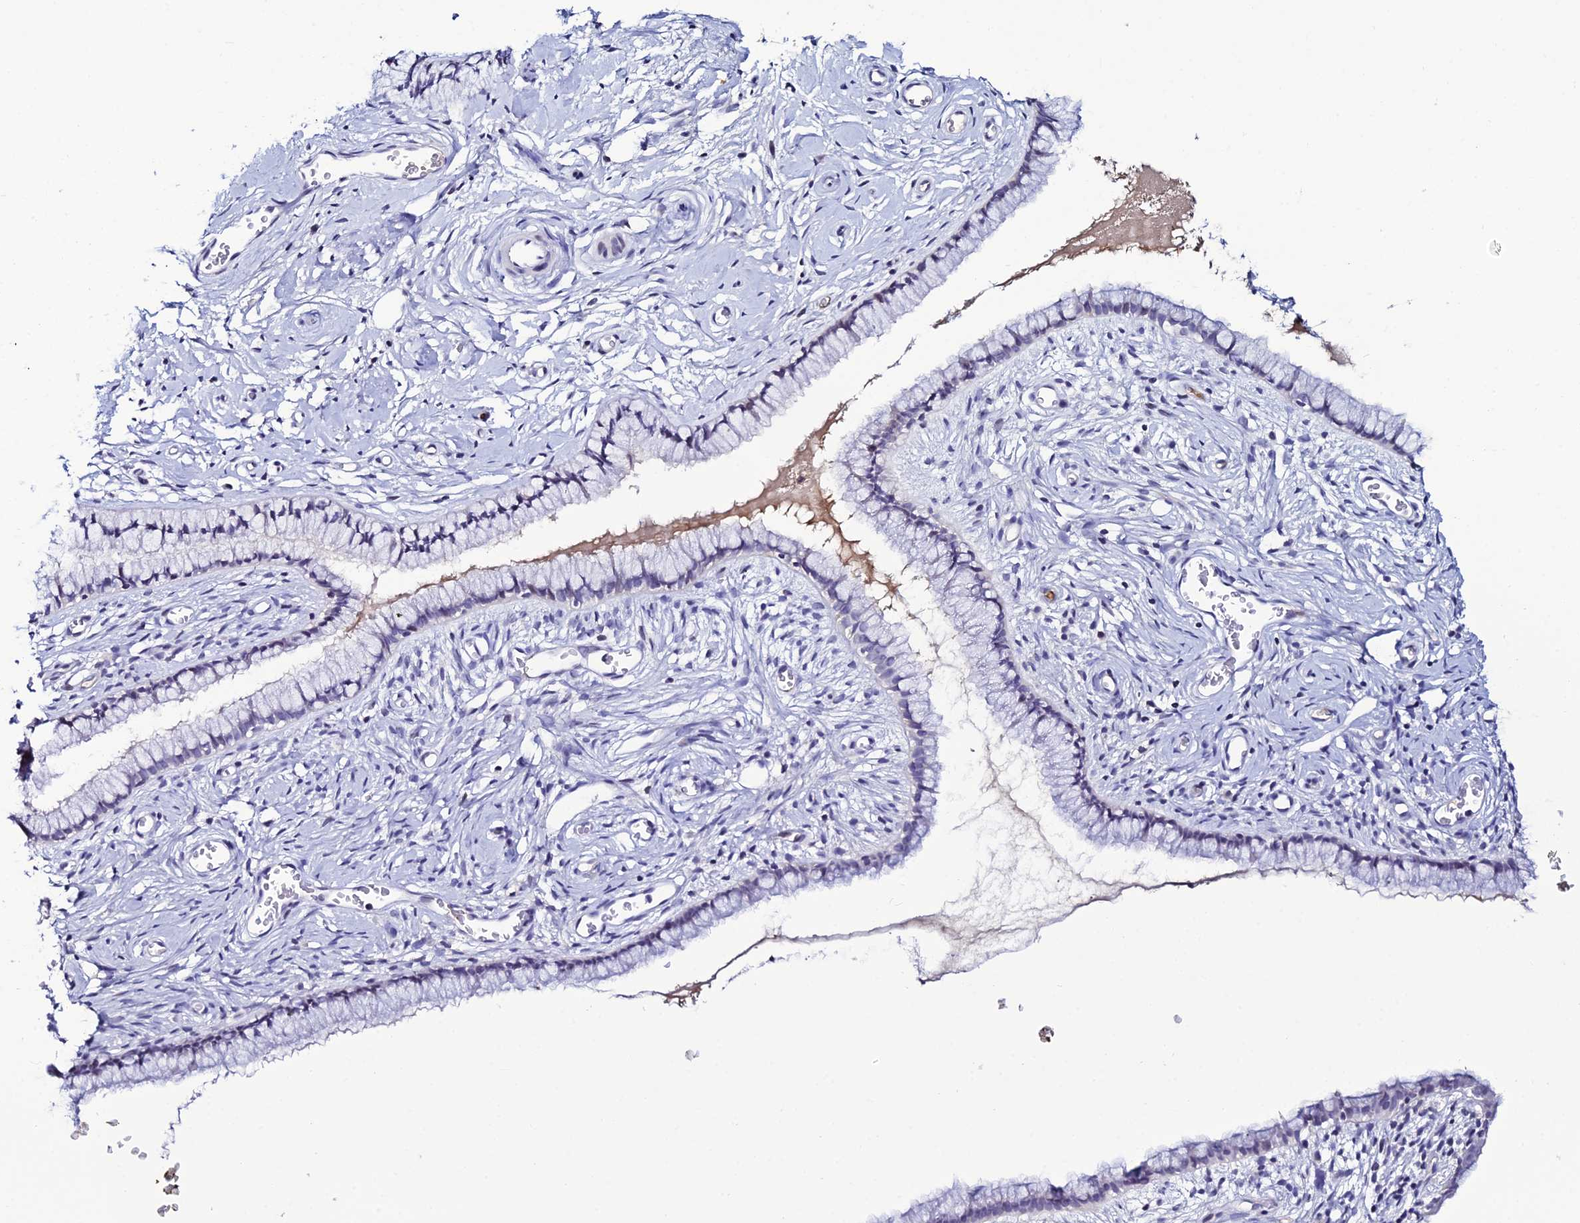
{"staining": {"intensity": "negative", "quantity": "none", "location": "none"}, "tissue": "cervix", "cell_type": "Glandular cells", "image_type": "normal", "snomed": [{"axis": "morphology", "description": "Normal tissue, NOS"}, {"axis": "topography", "description": "Cervix"}], "caption": "The image exhibits no staining of glandular cells in benign cervix. (Brightfield microscopy of DAB (3,3'-diaminobenzidine) immunohistochemistry at high magnification).", "gene": "DEFB132", "patient": {"sex": "female", "age": 40}}